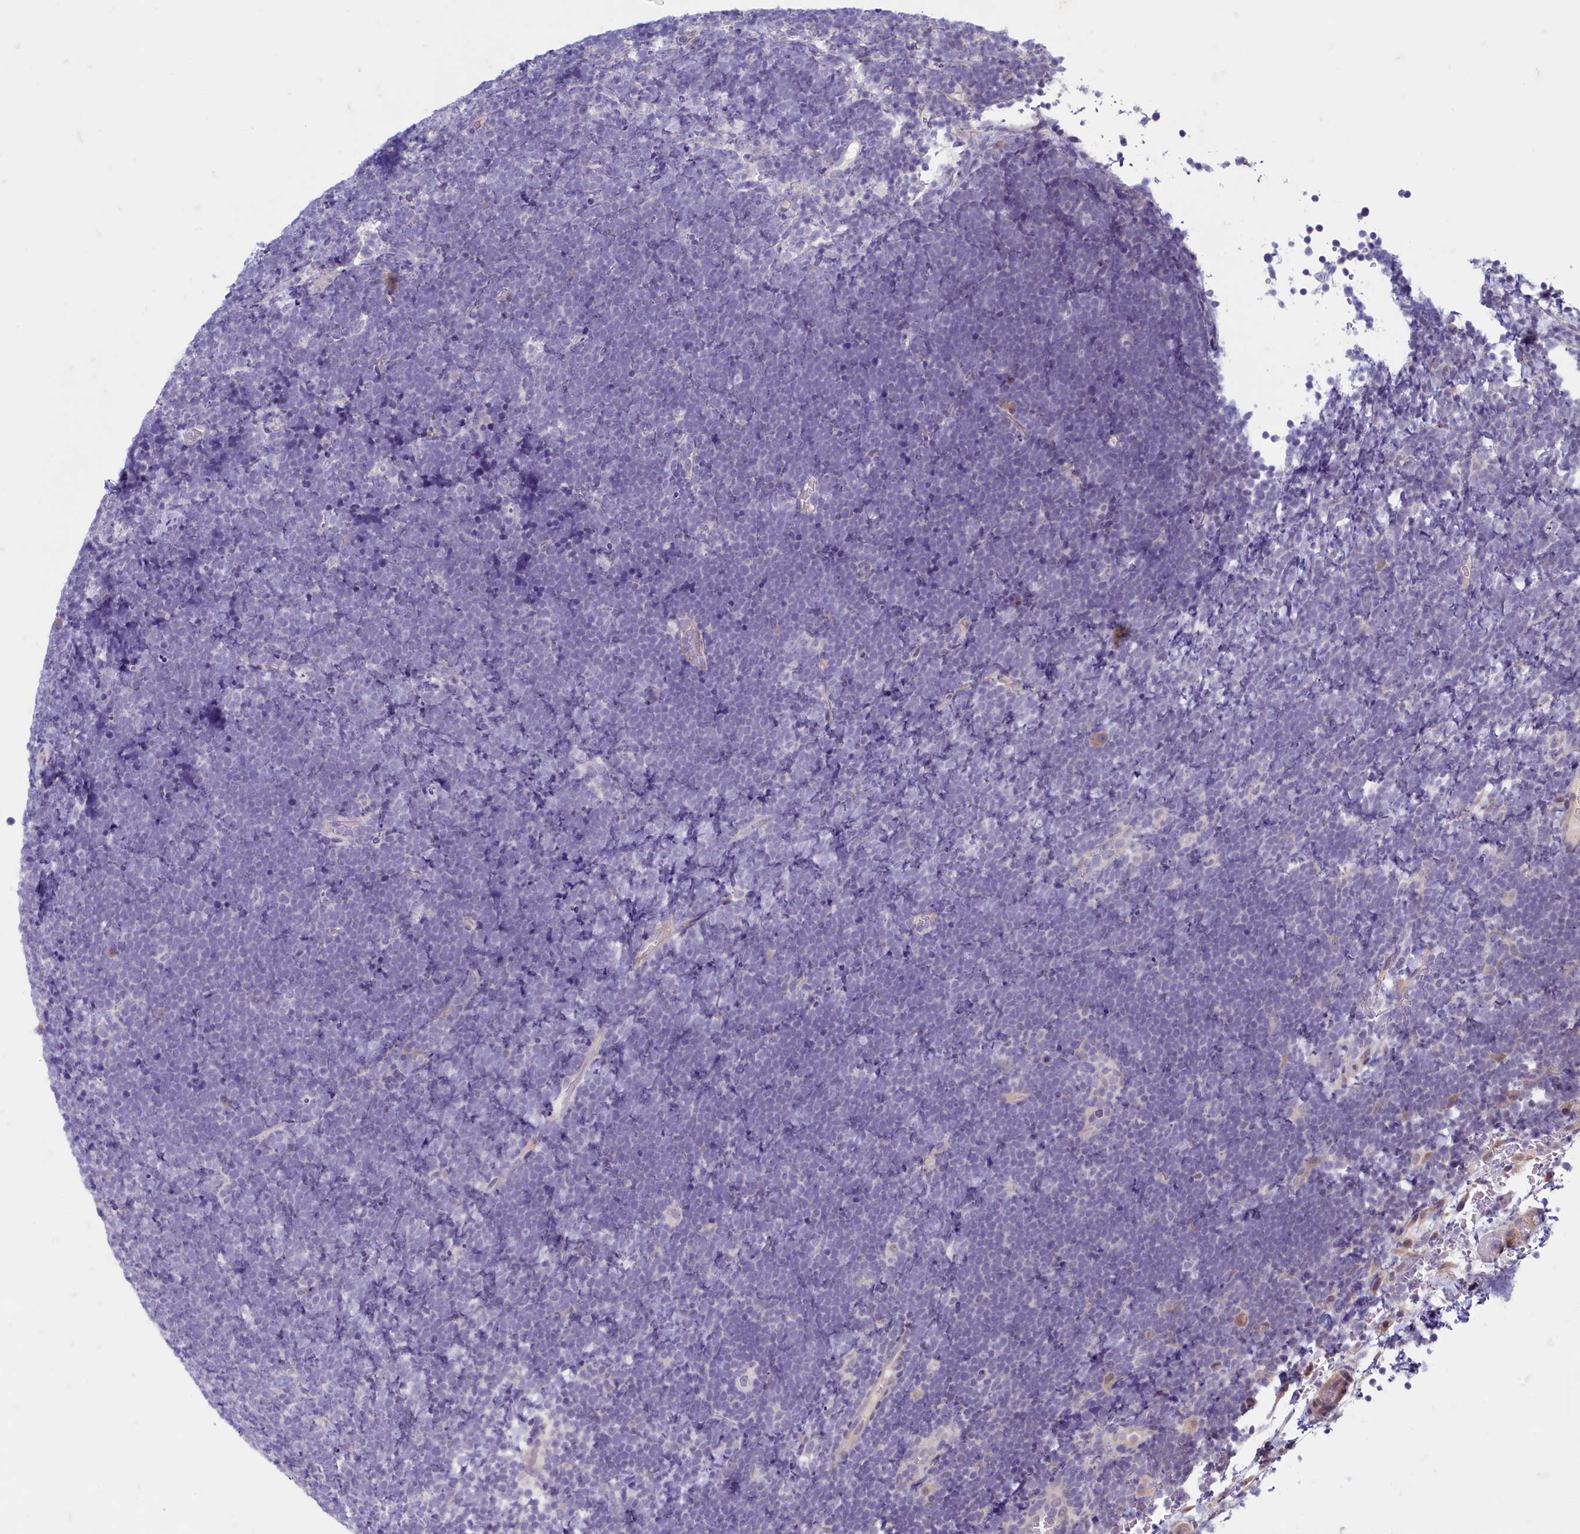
{"staining": {"intensity": "negative", "quantity": "none", "location": "none"}, "tissue": "lymphoma", "cell_type": "Tumor cells", "image_type": "cancer", "snomed": [{"axis": "morphology", "description": "Malignant lymphoma, non-Hodgkin's type, High grade"}, {"axis": "topography", "description": "Lymph node"}], "caption": "Histopathology image shows no protein expression in tumor cells of high-grade malignant lymphoma, non-Hodgkin's type tissue.", "gene": "MAP1LC3A", "patient": {"sex": "male", "age": 13}}